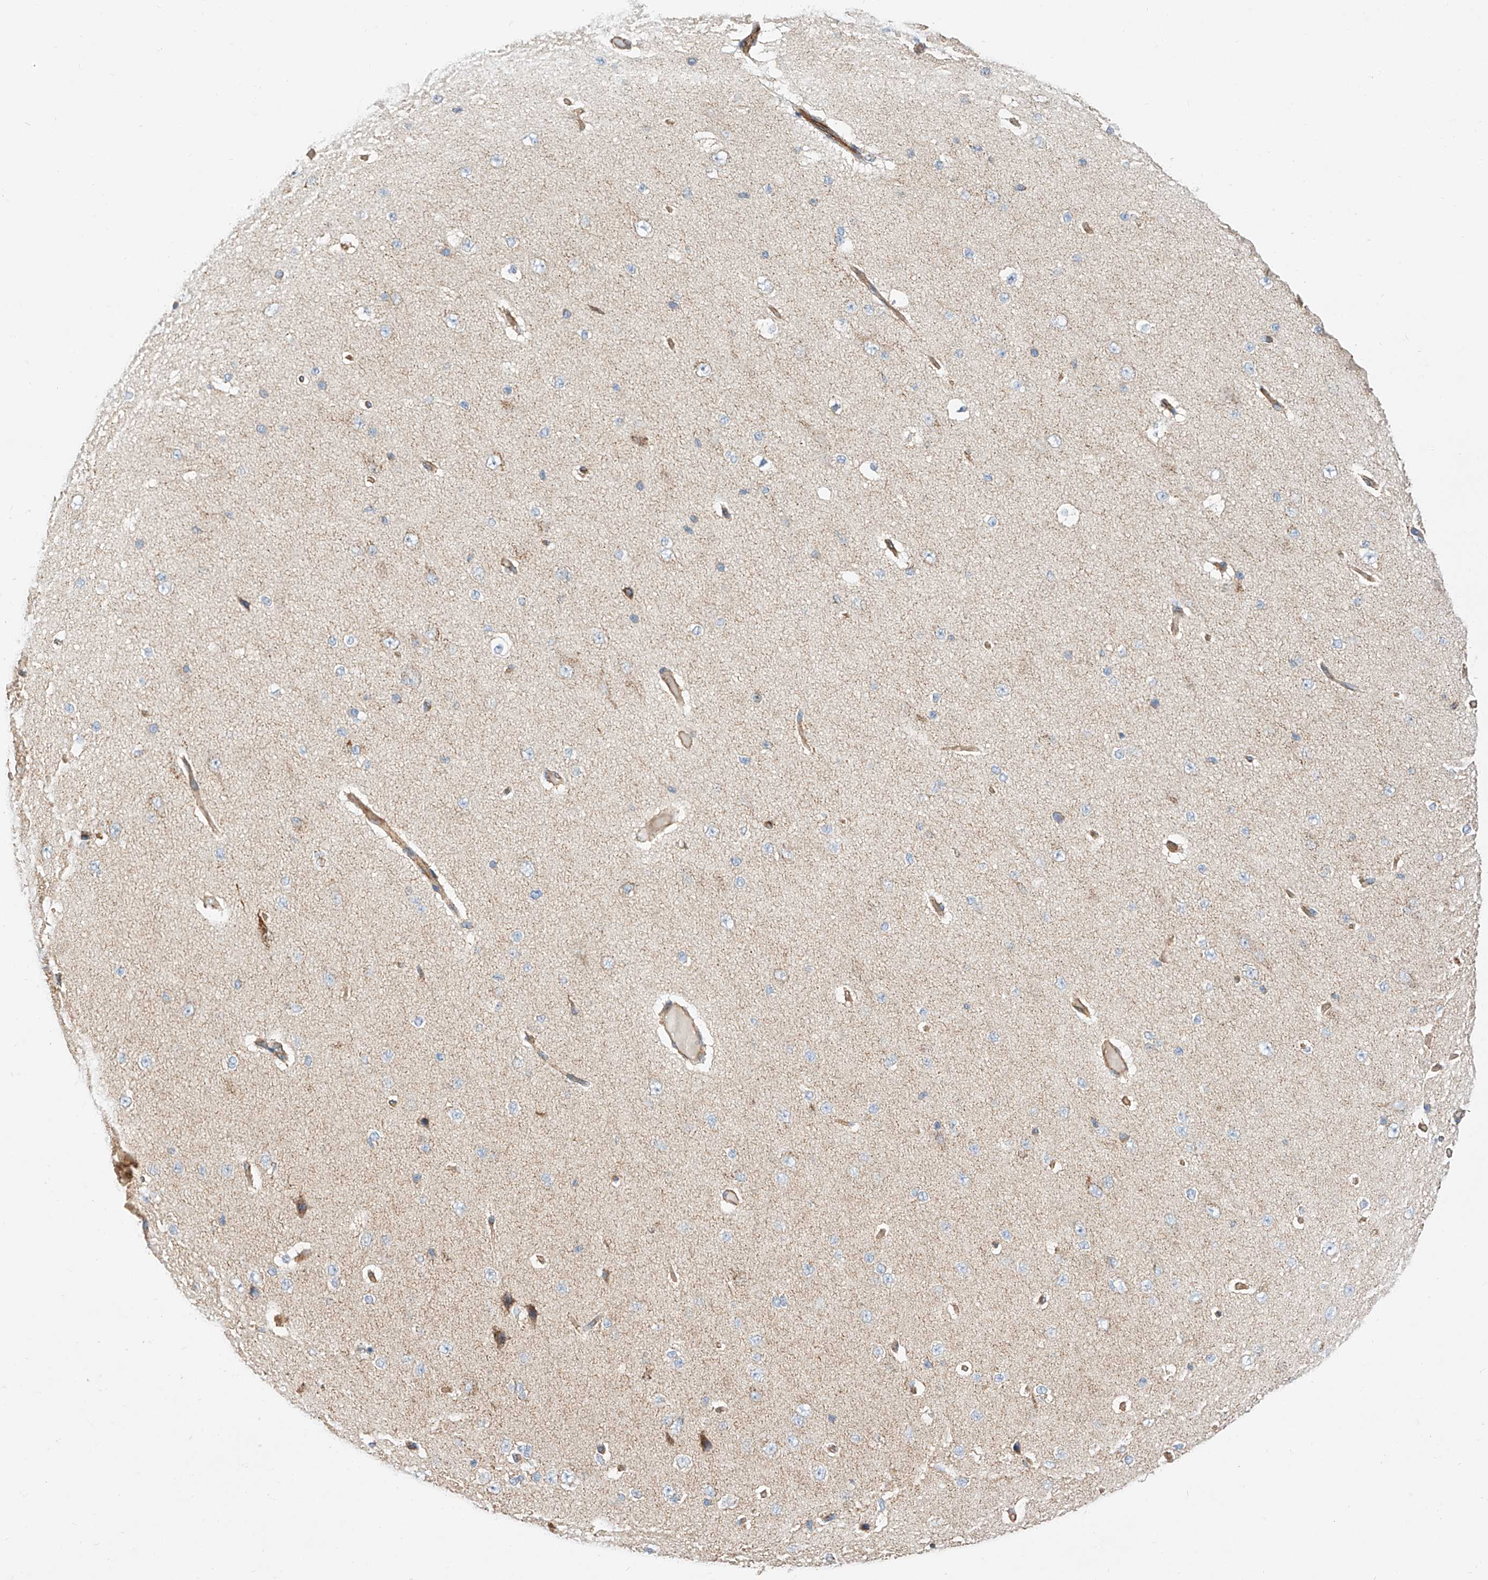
{"staining": {"intensity": "moderate", "quantity": ">75%", "location": "cytoplasmic/membranous"}, "tissue": "cerebral cortex", "cell_type": "Endothelial cells", "image_type": "normal", "snomed": [{"axis": "morphology", "description": "Normal tissue, NOS"}, {"axis": "morphology", "description": "Developmental malformation"}, {"axis": "topography", "description": "Cerebral cortex"}], "caption": "The photomicrograph exhibits a brown stain indicating the presence of a protein in the cytoplasmic/membranous of endothelial cells in cerebral cortex.", "gene": "NDUFV3", "patient": {"sex": "female", "age": 30}}